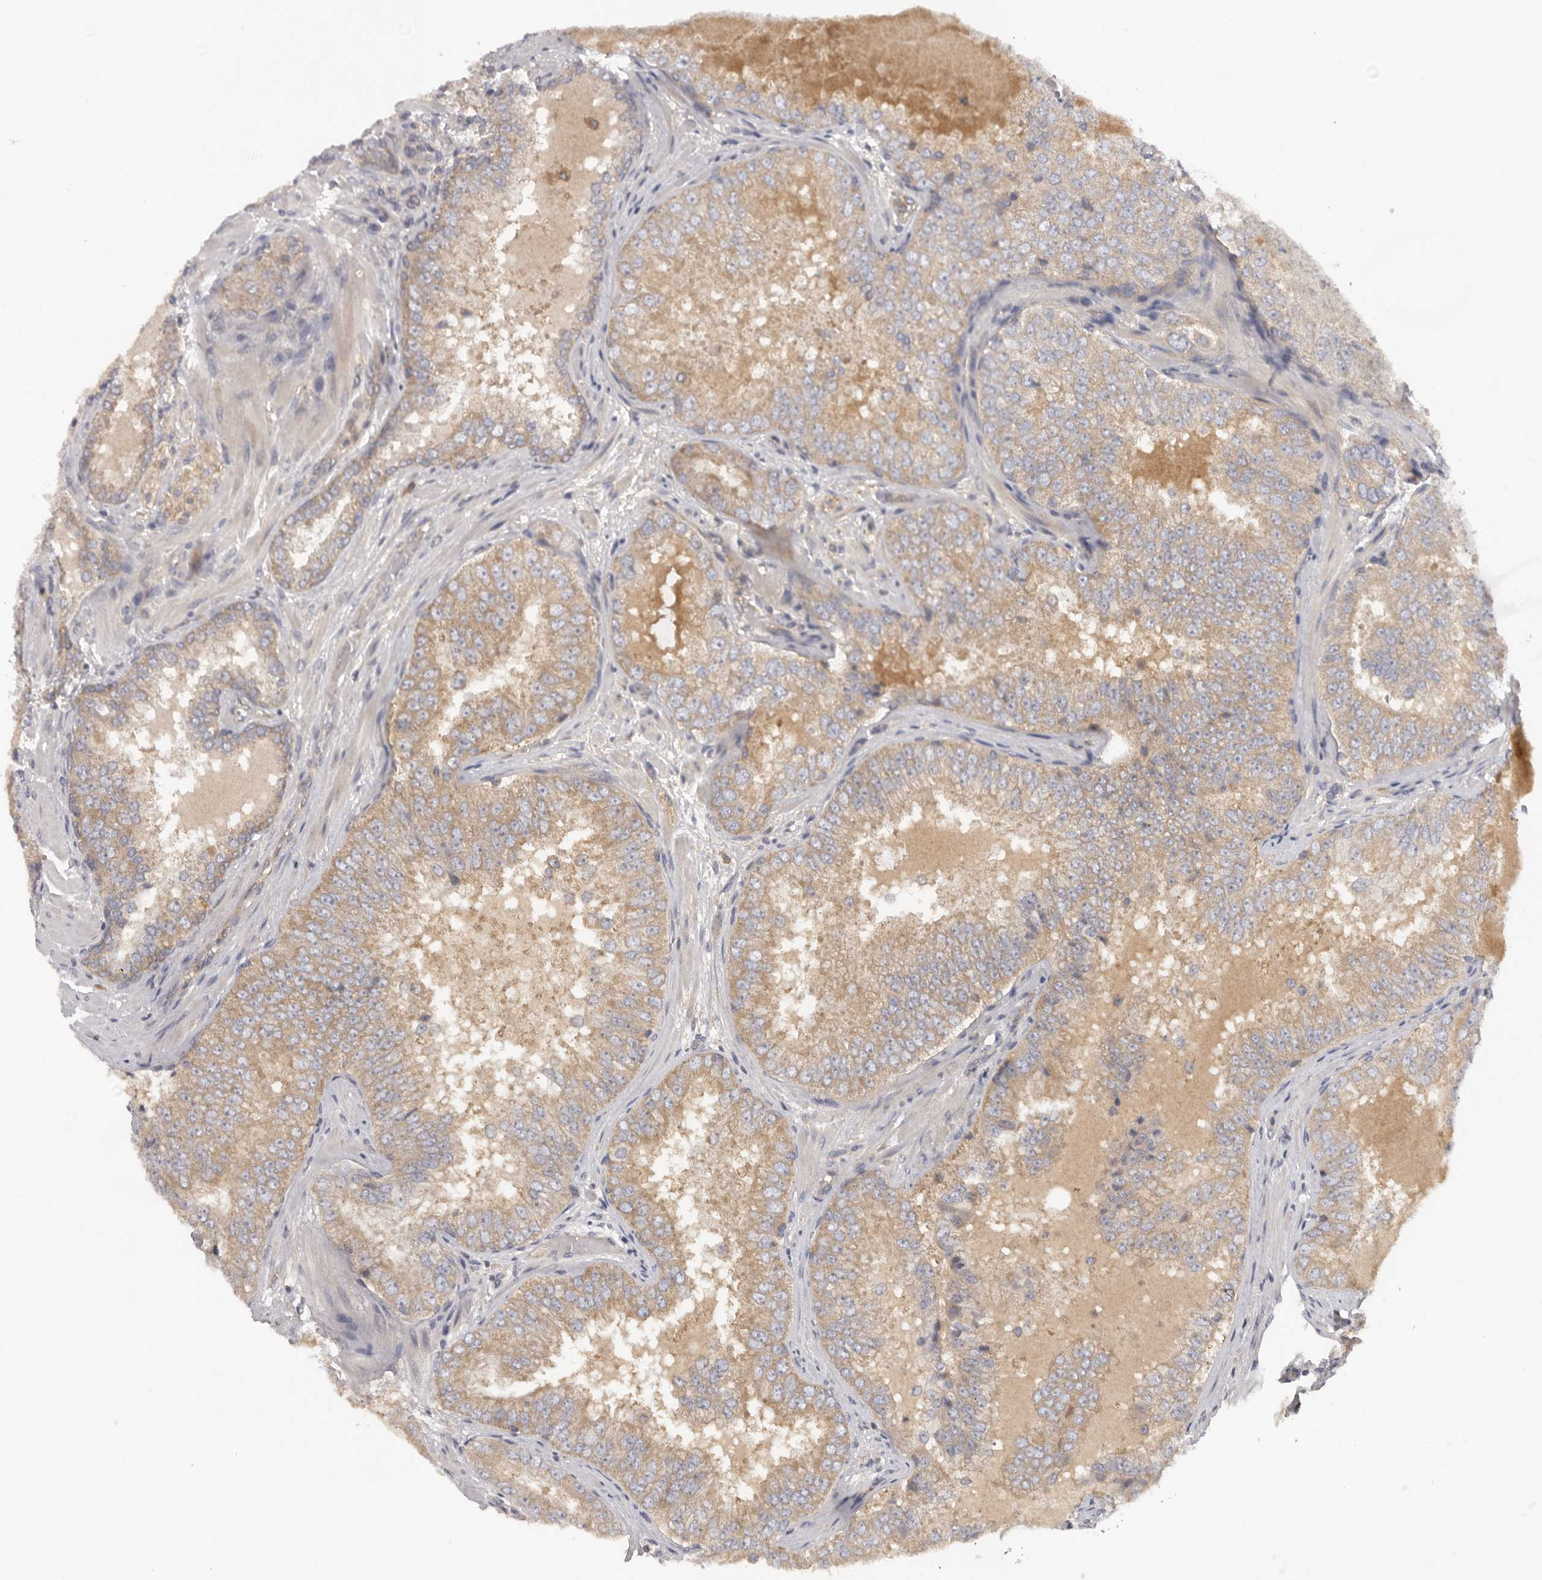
{"staining": {"intensity": "moderate", "quantity": ">75%", "location": "cytoplasmic/membranous"}, "tissue": "prostate cancer", "cell_type": "Tumor cells", "image_type": "cancer", "snomed": [{"axis": "morphology", "description": "Adenocarcinoma, High grade"}, {"axis": "topography", "description": "Prostate"}], "caption": "Prostate cancer tissue shows moderate cytoplasmic/membranous positivity in about >75% of tumor cells, visualized by immunohistochemistry. The protein is stained brown, and the nuclei are stained in blue (DAB IHC with brightfield microscopy, high magnification).", "gene": "PPP1R42", "patient": {"sex": "male", "age": 58}}